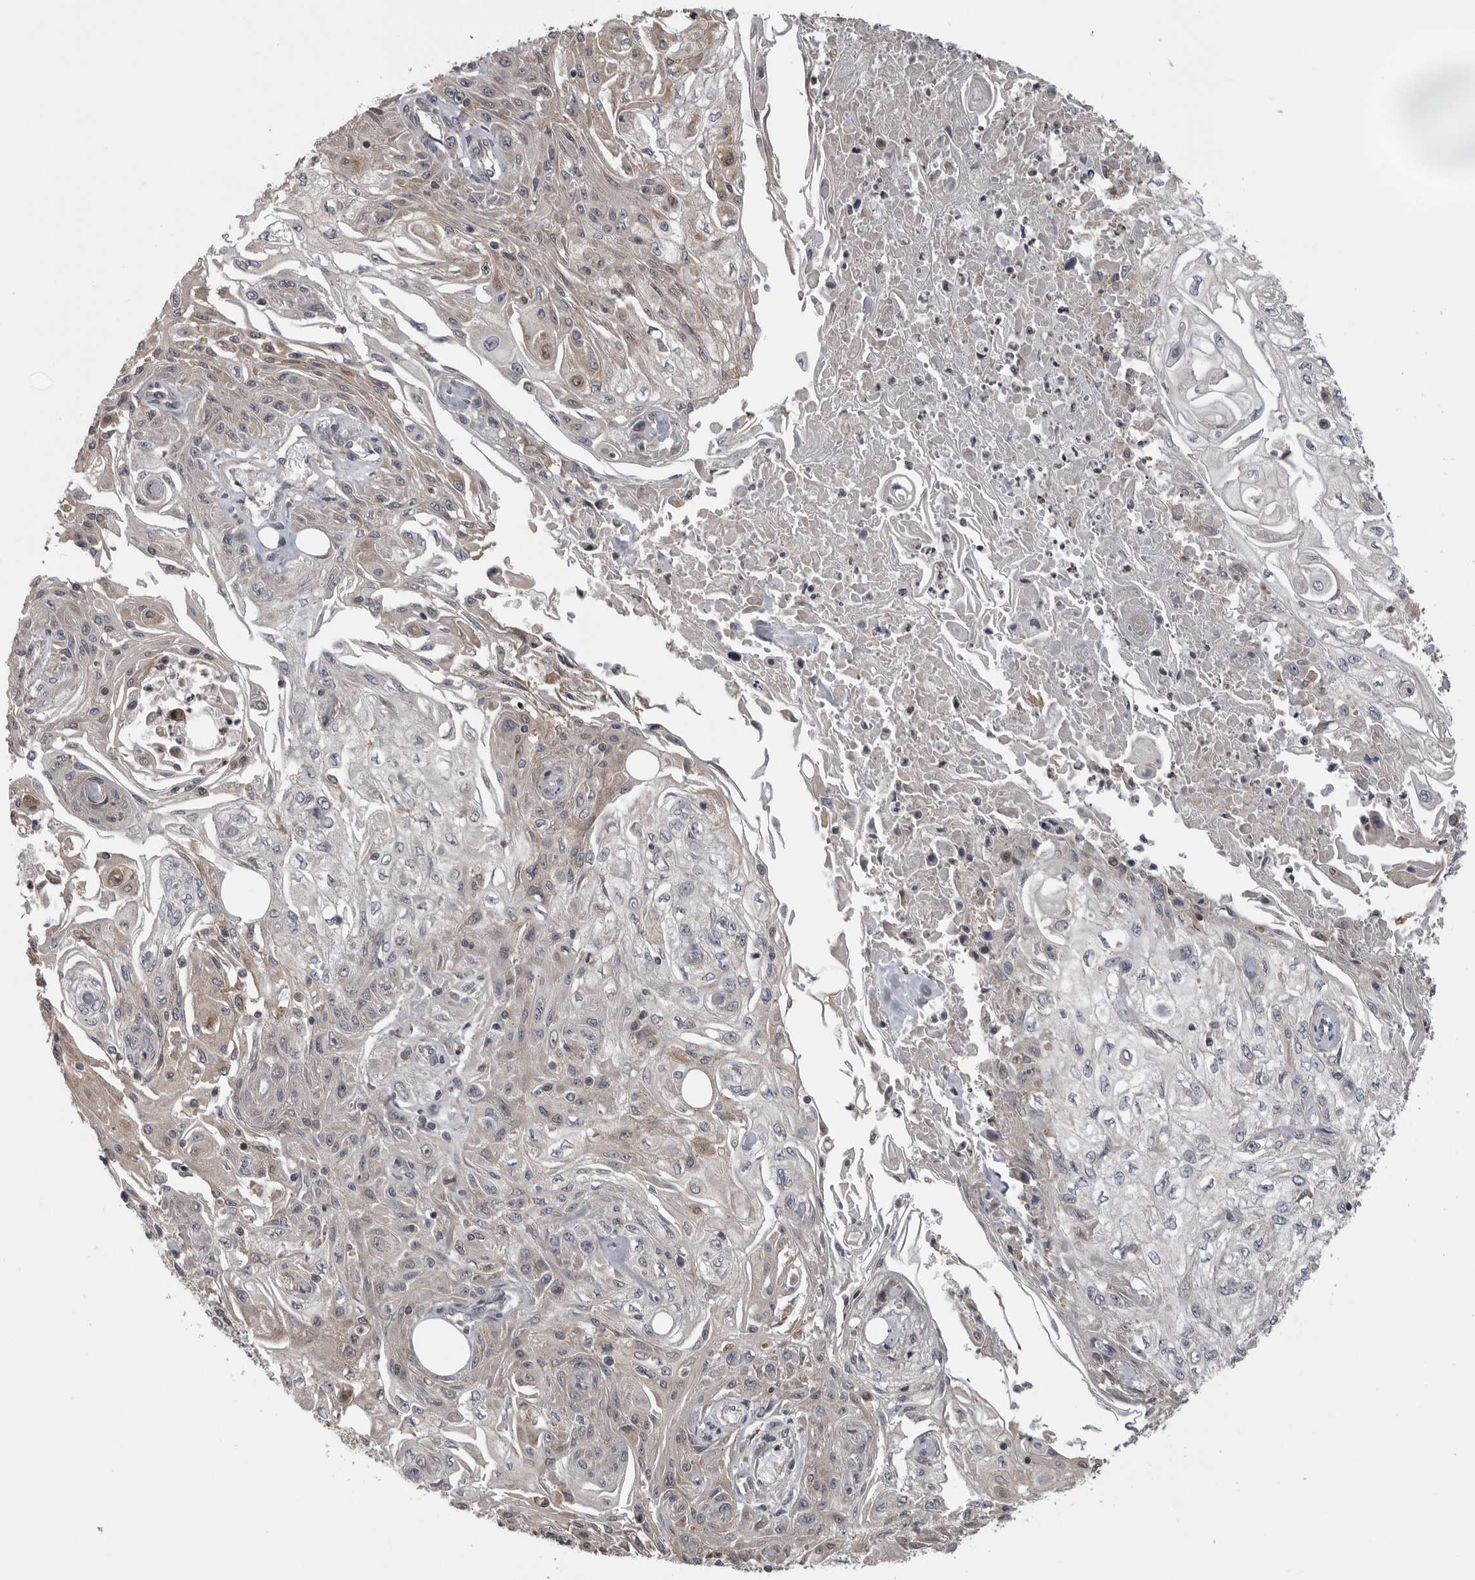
{"staining": {"intensity": "weak", "quantity": "<25%", "location": "cytoplasmic/membranous"}, "tissue": "skin cancer", "cell_type": "Tumor cells", "image_type": "cancer", "snomed": [{"axis": "morphology", "description": "Squamous cell carcinoma, NOS"}, {"axis": "morphology", "description": "Squamous cell carcinoma, metastatic, NOS"}, {"axis": "topography", "description": "Skin"}, {"axis": "topography", "description": "Lymph node"}], "caption": "Tumor cells show no significant expression in squamous cell carcinoma (skin).", "gene": "ZNRF1", "patient": {"sex": "male", "age": 75}}